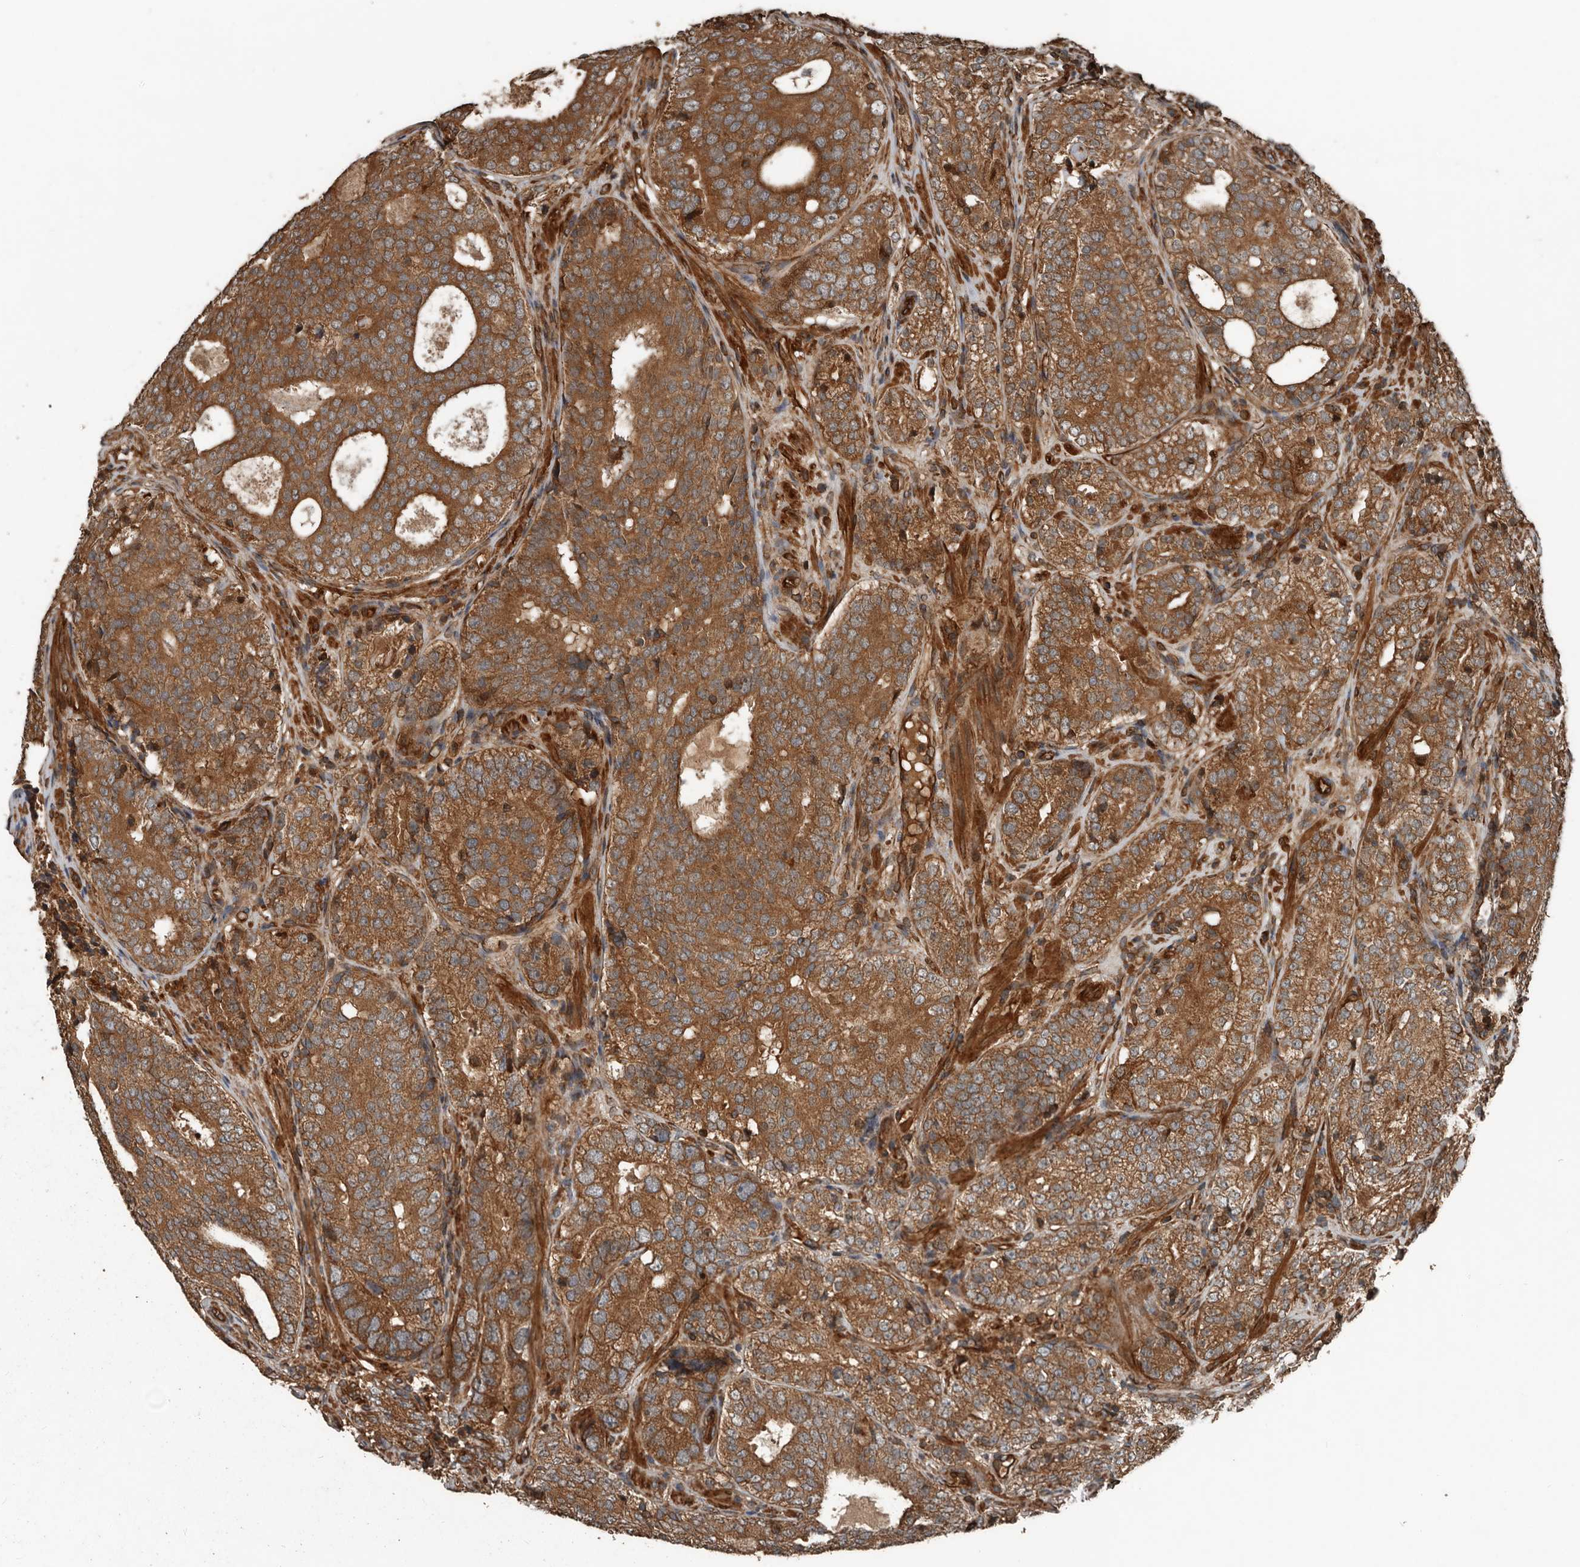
{"staining": {"intensity": "moderate", "quantity": ">75%", "location": "cytoplasmic/membranous"}, "tissue": "prostate cancer", "cell_type": "Tumor cells", "image_type": "cancer", "snomed": [{"axis": "morphology", "description": "Adenocarcinoma, High grade"}, {"axis": "topography", "description": "Prostate"}], "caption": "About >75% of tumor cells in human prostate high-grade adenocarcinoma demonstrate moderate cytoplasmic/membranous protein staining as visualized by brown immunohistochemical staining.", "gene": "YOD1", "patient": {"sex": "male", "age": 56}}